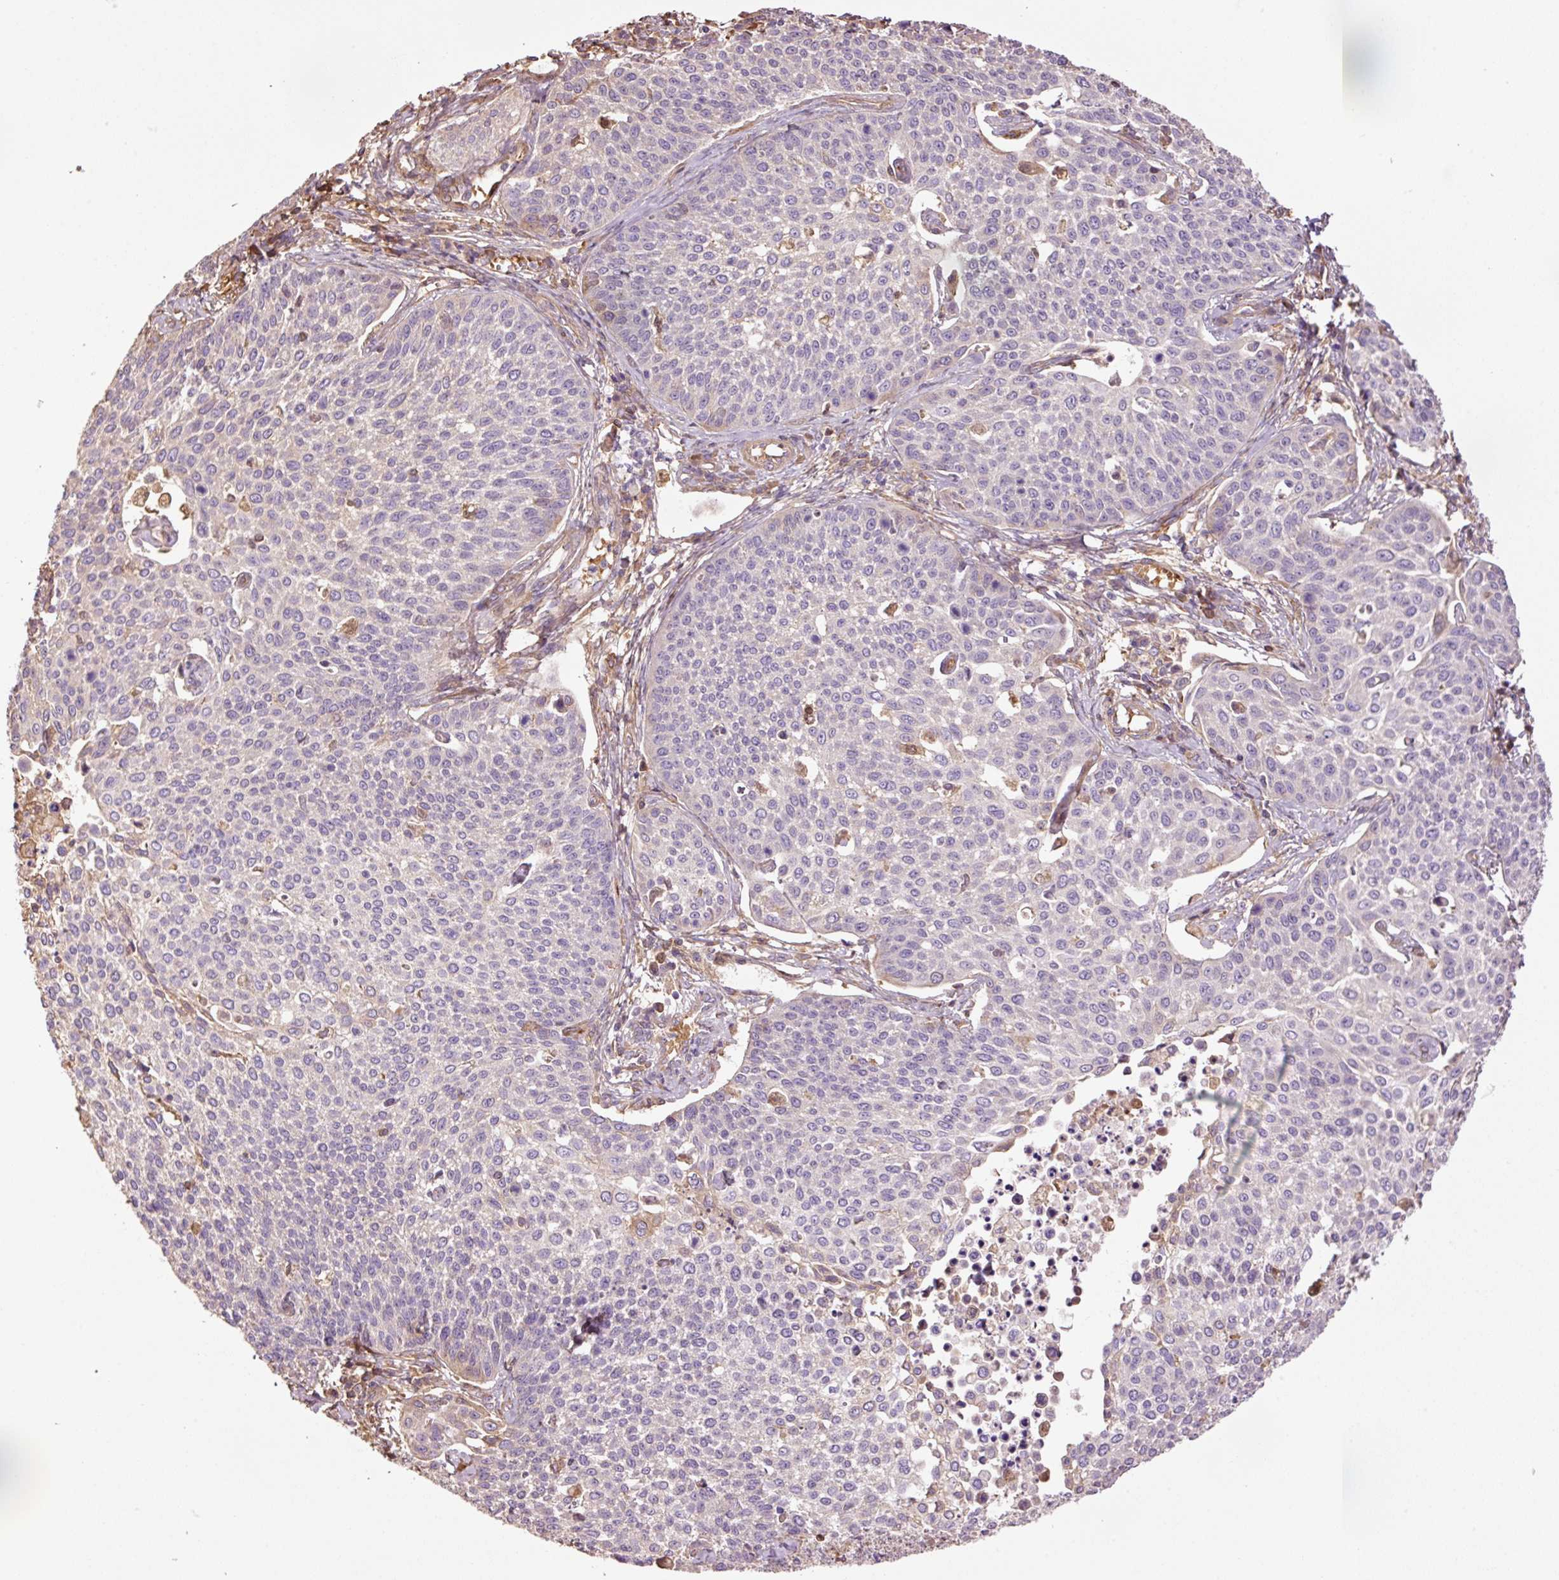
{"staining": {"intensity": "negative", "quantity": "none", "location": "none"}, "tissue": "cervical cancer", "cell_type": "Tumor cells", "image_type": "cancer", "snomed": [{"axis": "morphology", "description": "Squamous cell carcinoma, NOS"}, {"axis": "topography", "description": "Cervix"}], "caption": "An immunohistochemistry (IHC) image of squamous cell carcinoma (cervical) is shown. There is no staining in tumor cells of squamous cell carcinoma (cervical).", "gene": "NID2", "patient": {"sex": "female", "age": 34}}